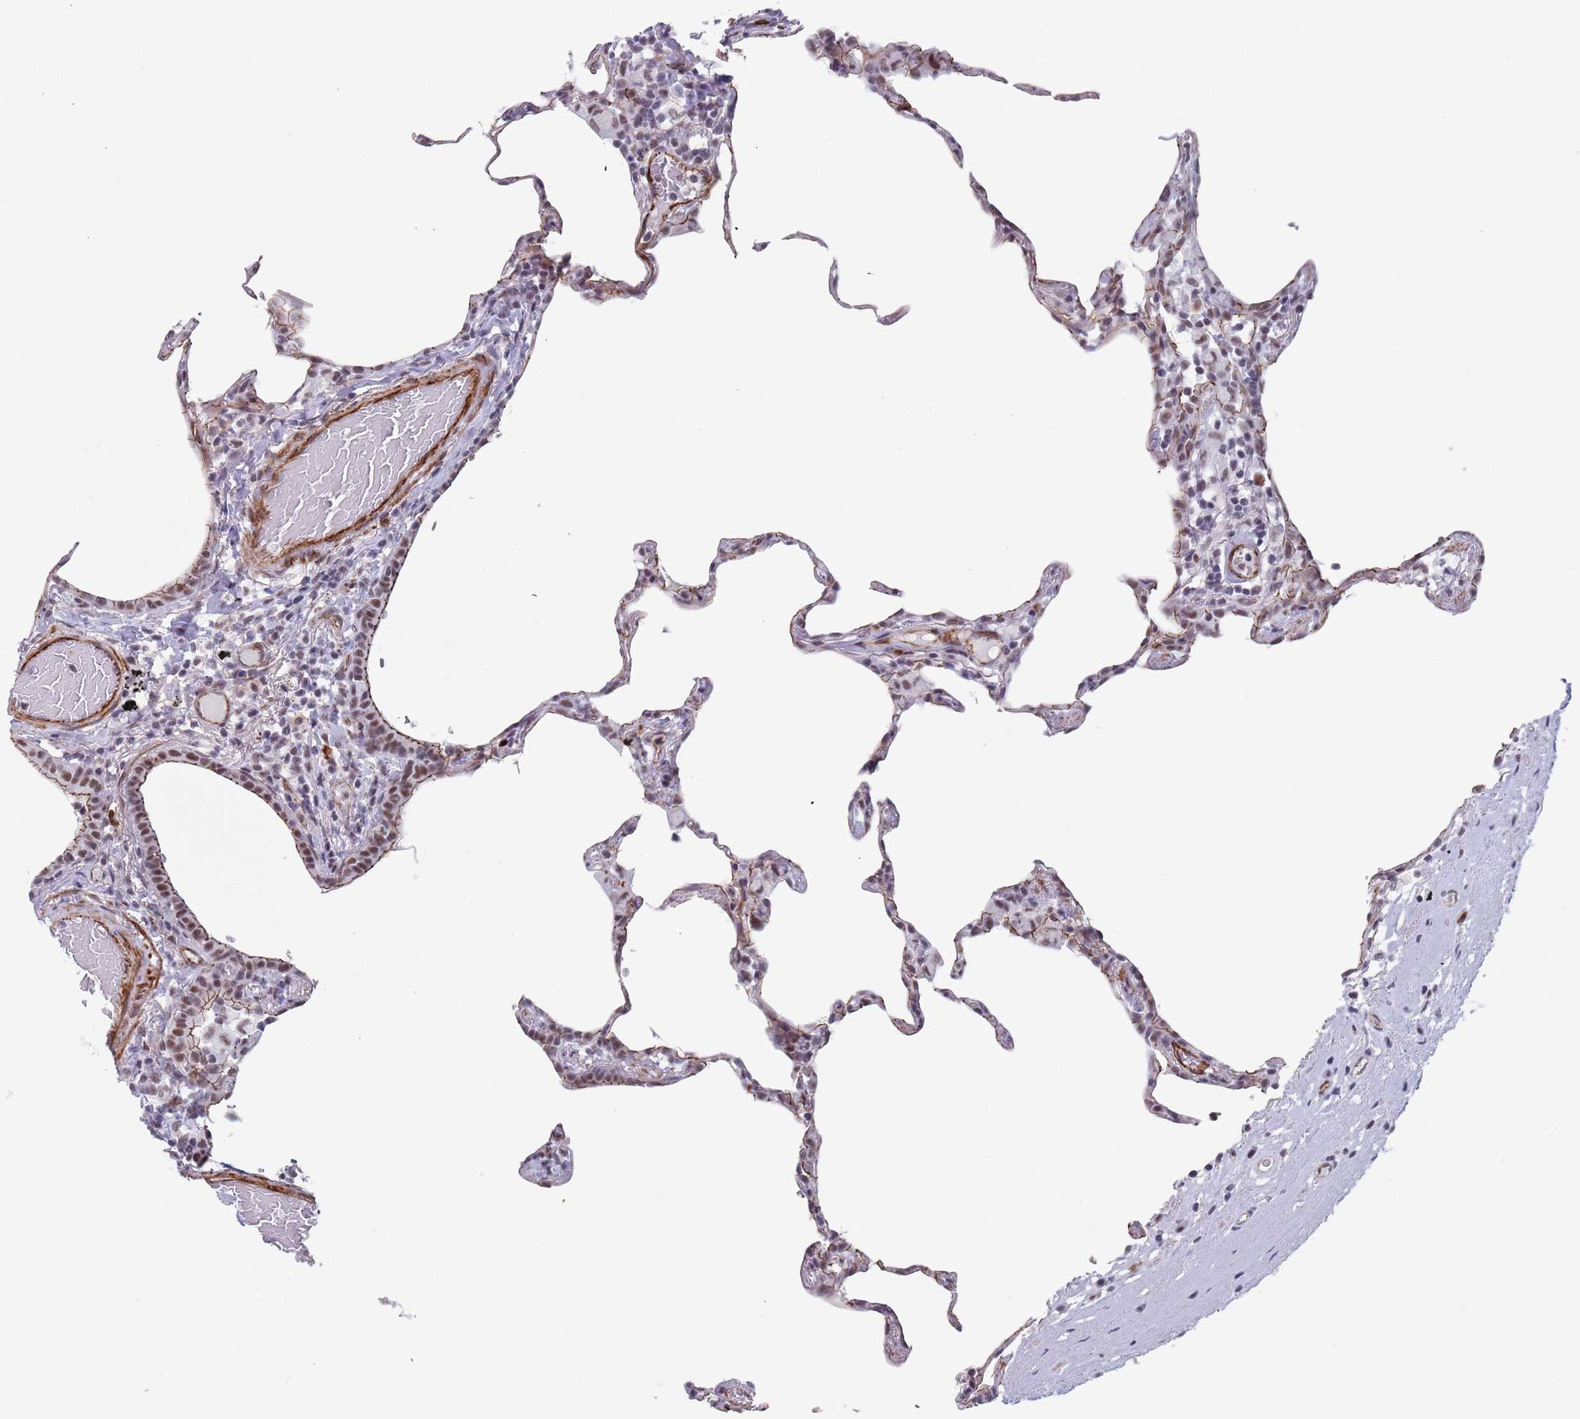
{"staining": {"intensity": "moderate", "quantity": "<25%", "location": "cytoplasmic/membranous,nuclear"}, "tissue": "lung", "cell_type": "Alveolar cells", "image_type": "normal", "snomed": [{"axis": "morphology", "description": "Normal tissue, NOS"}, {"axis": "topography", "description": "Lung"}], "caption": "This is a micrograph of IHC staining of unremarkable lung, which shows moderate staining in the cytoplasmic/membranous,nuclear of alveolar cells.", "gene": "OR5A2", "patient": {"sex": "female", "age": 57}}